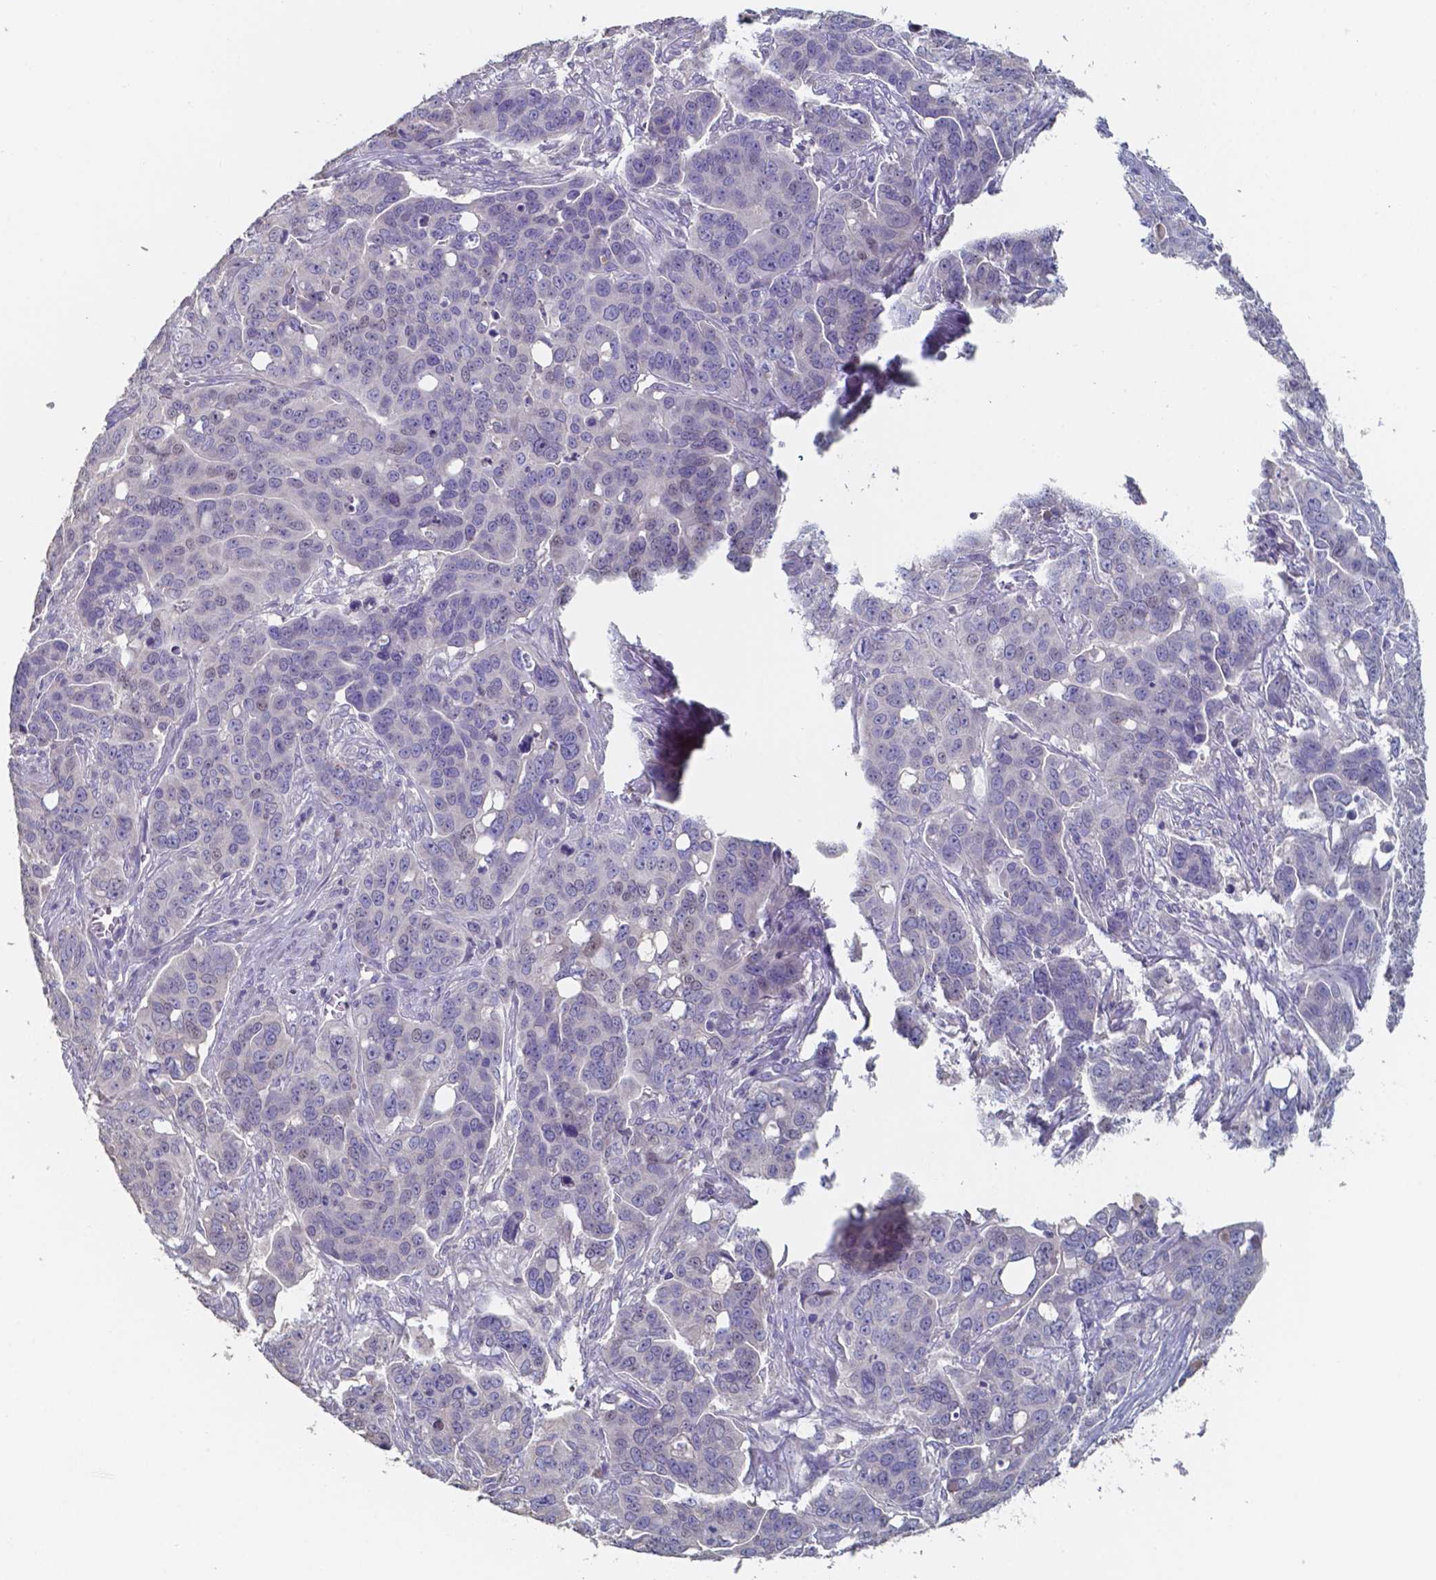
{"staining": {"intensity": "negative", "quantity": "none", "location": "none"}, "tissue": "ovarian cancer", "cell_type": "Tumor cells", "image_type": "cancer", "snomed": [{"axis": "morphology", "description": "Carcinoma, endometroid"}, {"axis": "topography", "description": "Ovary"}], "caption": "Protein analysis of ovarian endometroid carcinoma demonstrates no significant expression in tumor cells.", "gene": "FOXJ1", "patient": {"sex": "female", "age": 78}}